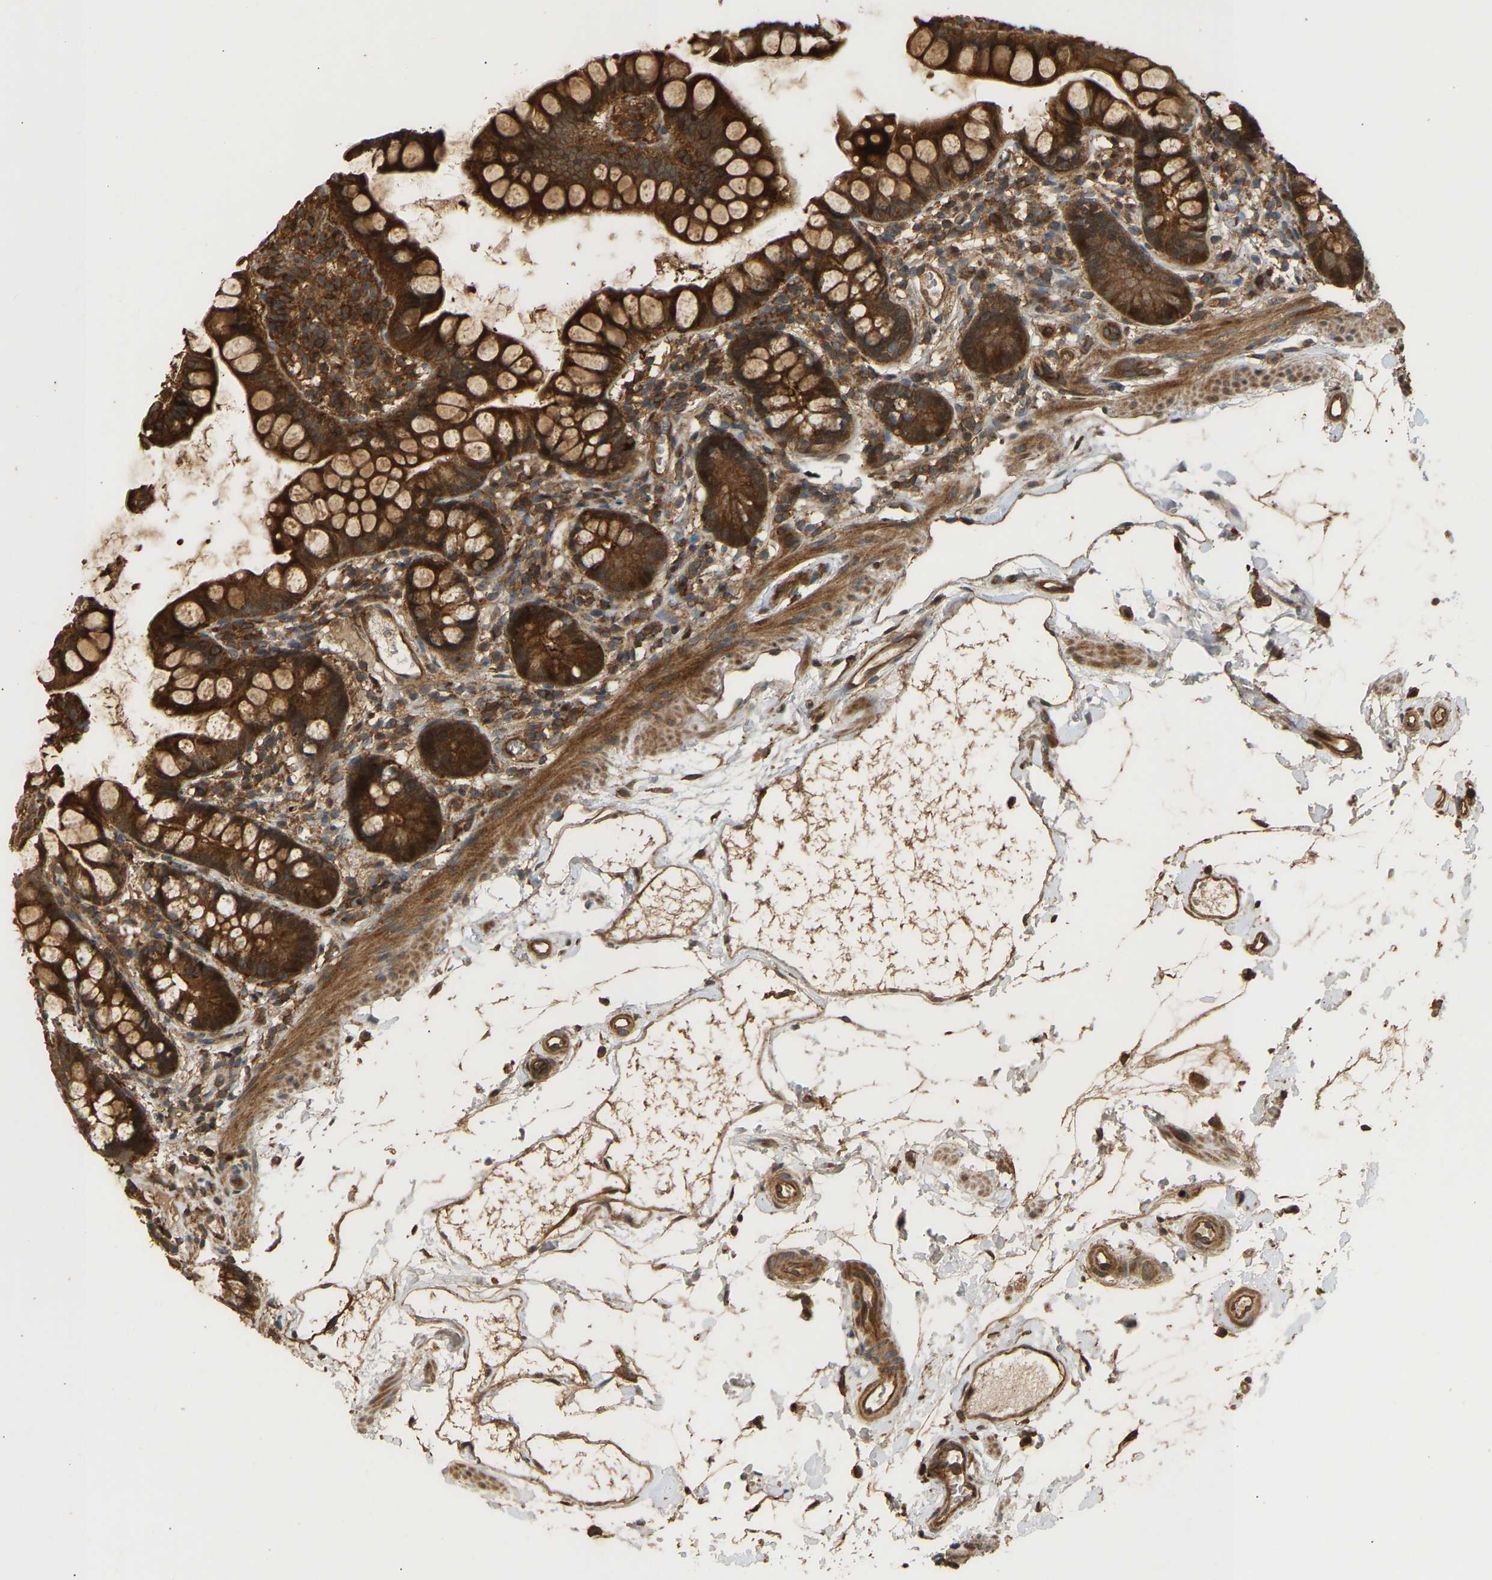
{"staining": {"intensity": "strong", "quantity": ">75%", "location": "cytoplasmic/membranous"}, "tissue": "small intestine", "cell_type": "Glandular cells", "image_type": "normal", "snomed": [{"axis": "morphology", "description": "Normal tissue, NOS"}, {"axis": "topography", "description": "Small intestine"}], "caption": "An immunohistochemistry histopathology image of benign tissue is shown. Protein staining in brown highlights strong cytoplasmic/membranous positivity in small intestine within glandular cells. (brown staining indicates protein expression, while blue staining denotes nuclei).", "gene": "ENSG00000282218", "patient": {"sex": "female", "age": 84}}